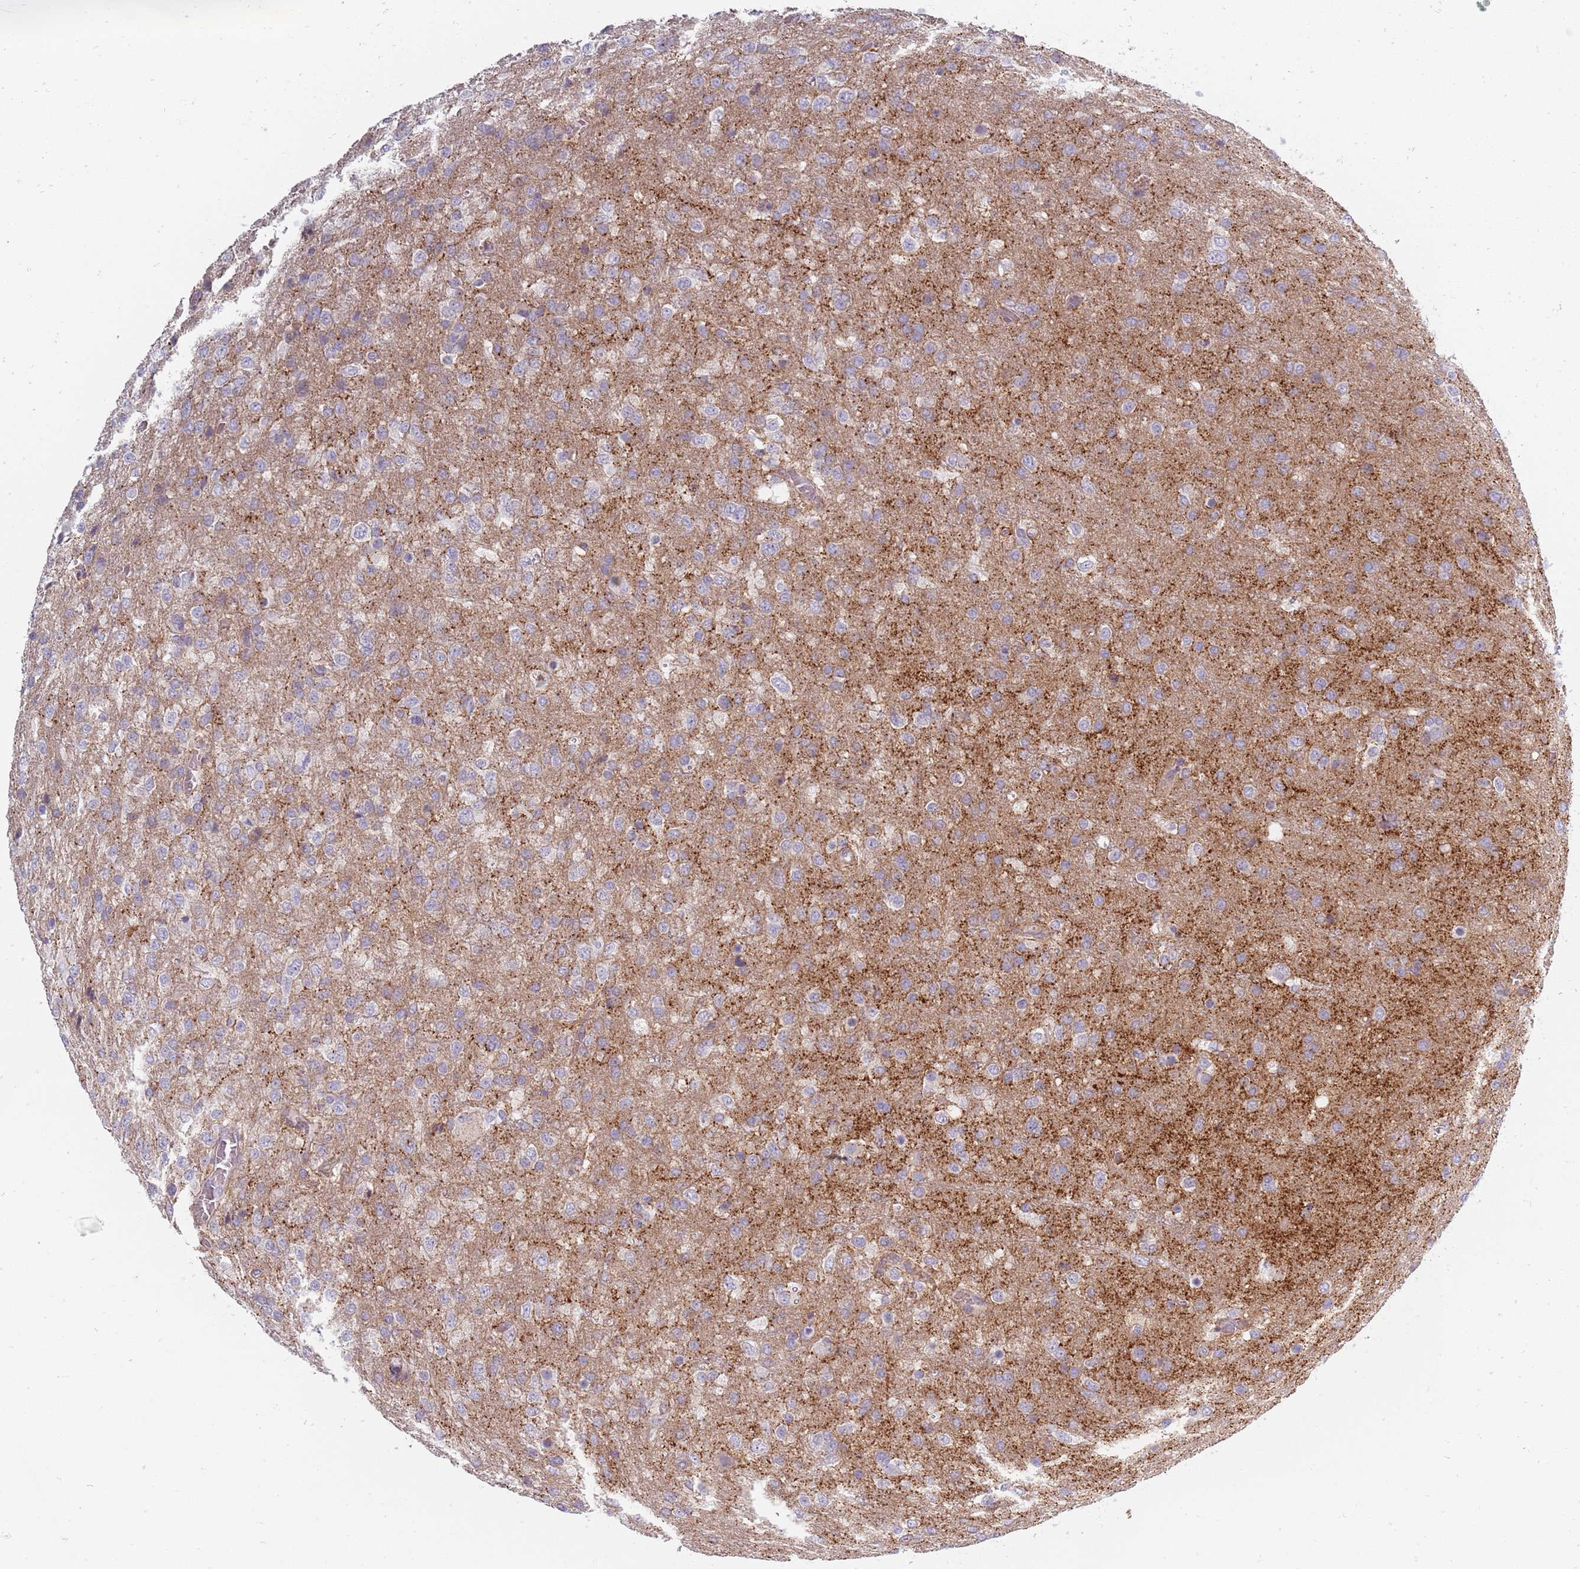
{"staining": {"intensity": "negative", "quantity": "none", "location": "none"}, "tissue": "glioma", "cell_type": "Tumor cells", "image_type": "cancer", "snomed": [{"axis": "morphology", "description": "Glioma, malignant, High grade"}, {"axis": "topography", "description": "Brain"}], "caption": "DAB (3,3'-diaminobenzidine) immunohistochemical staining of human malignant glioma (high-grade) exhibits no significant expression in tumor cells.", "gene": "SYNGR3", "patient": {"sex": "female", "age": 74}}